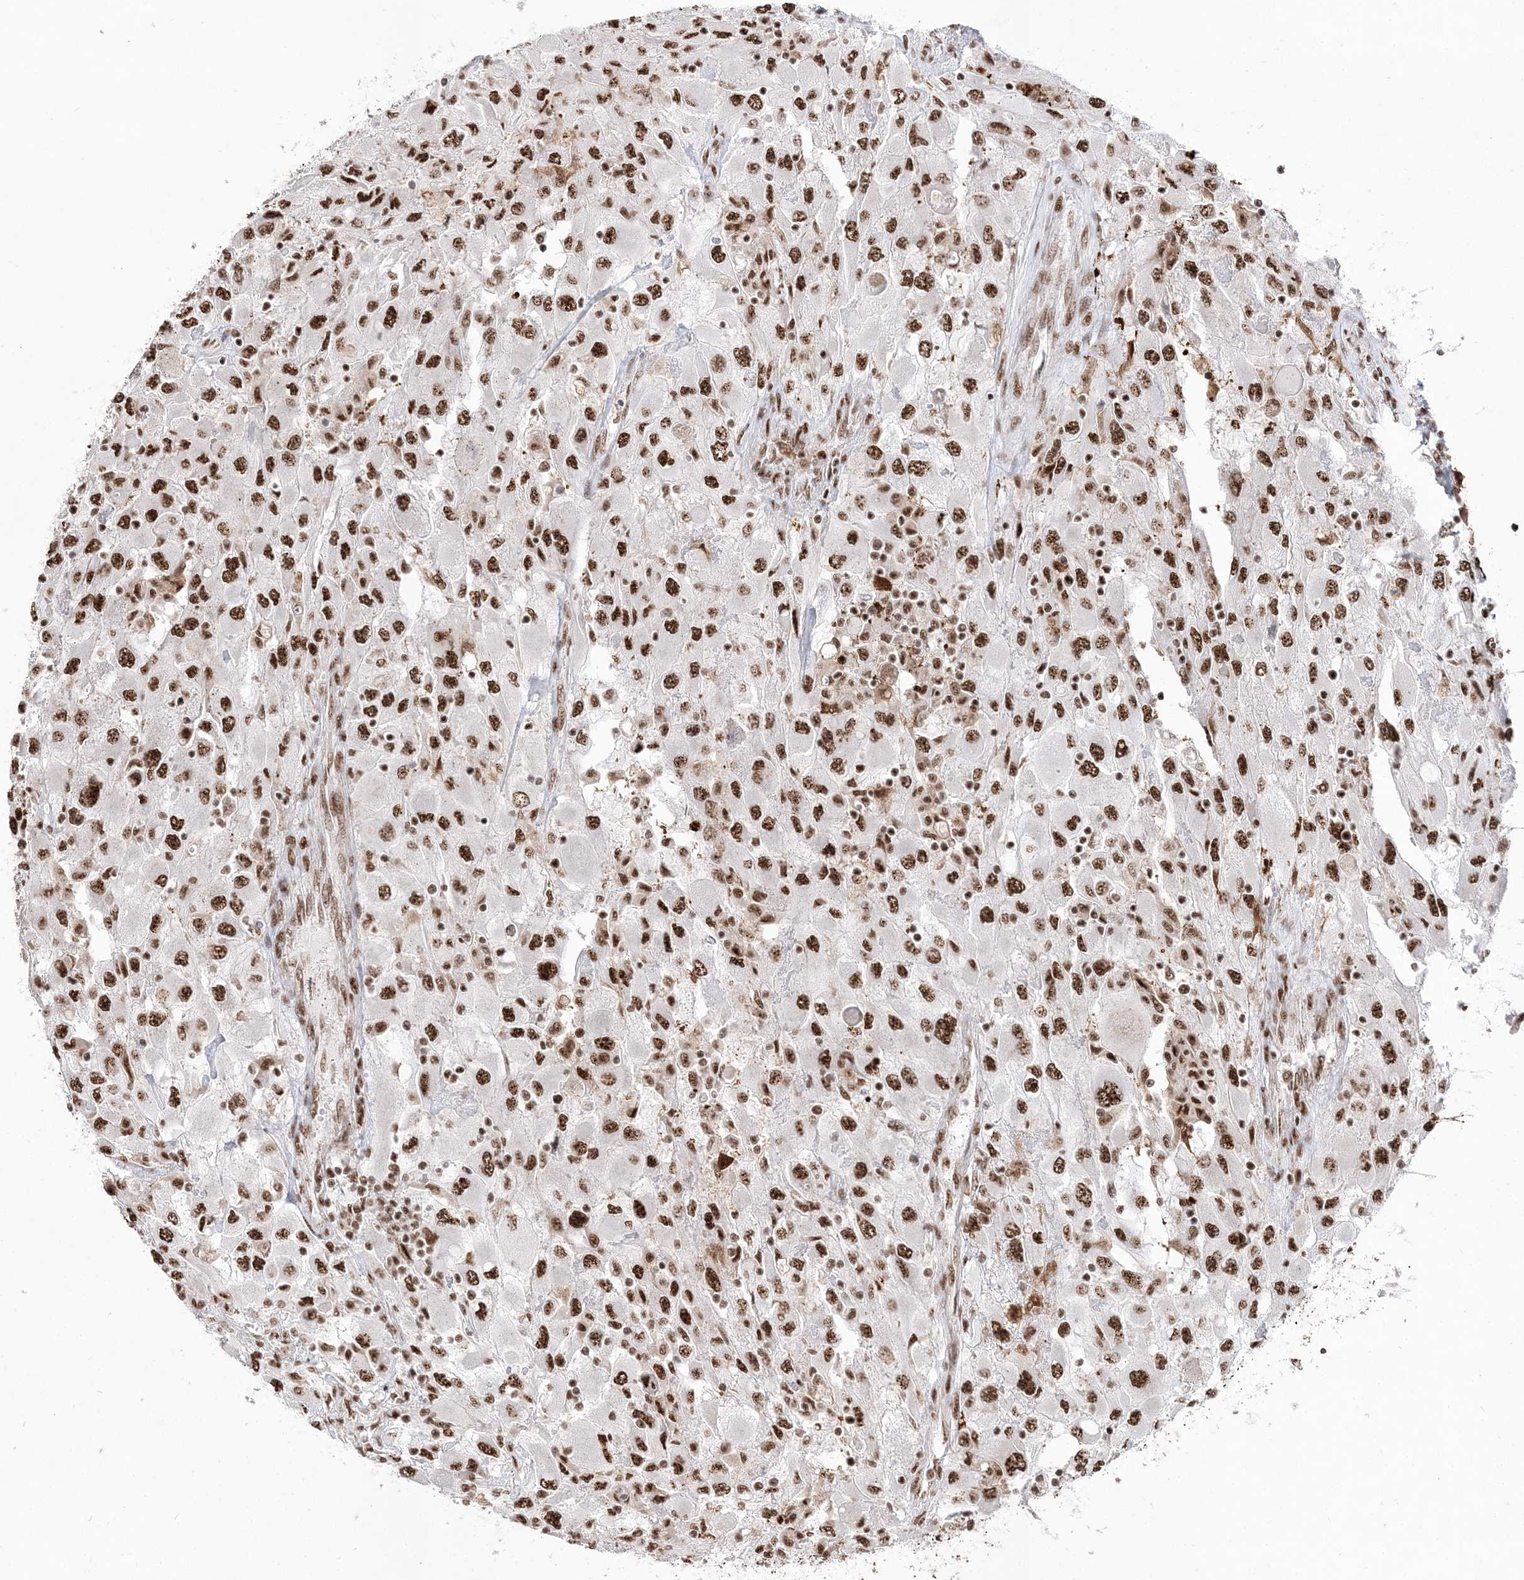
{"staining": {"intensity": "strong", "quantity": ">75%", "location": "nuclear"}, "tissue": "renal cancer", "cell_type": "Tumor cells", "image_type": "cancer", "snomed": [{"axis": "morphology", "description": "Adenocarcinoma, NOS"}, {"axis": "topography", "description": "Kidney"}], "caption": "Strong nuclear expression is present in approximately >75% of tumor cells in renal cancer (adenocarcinoma). The protein is shown in brown color, while the nuclei are stained blue.", "gene": "RBM17", "patient": {"sex": "female", "age": 52}}